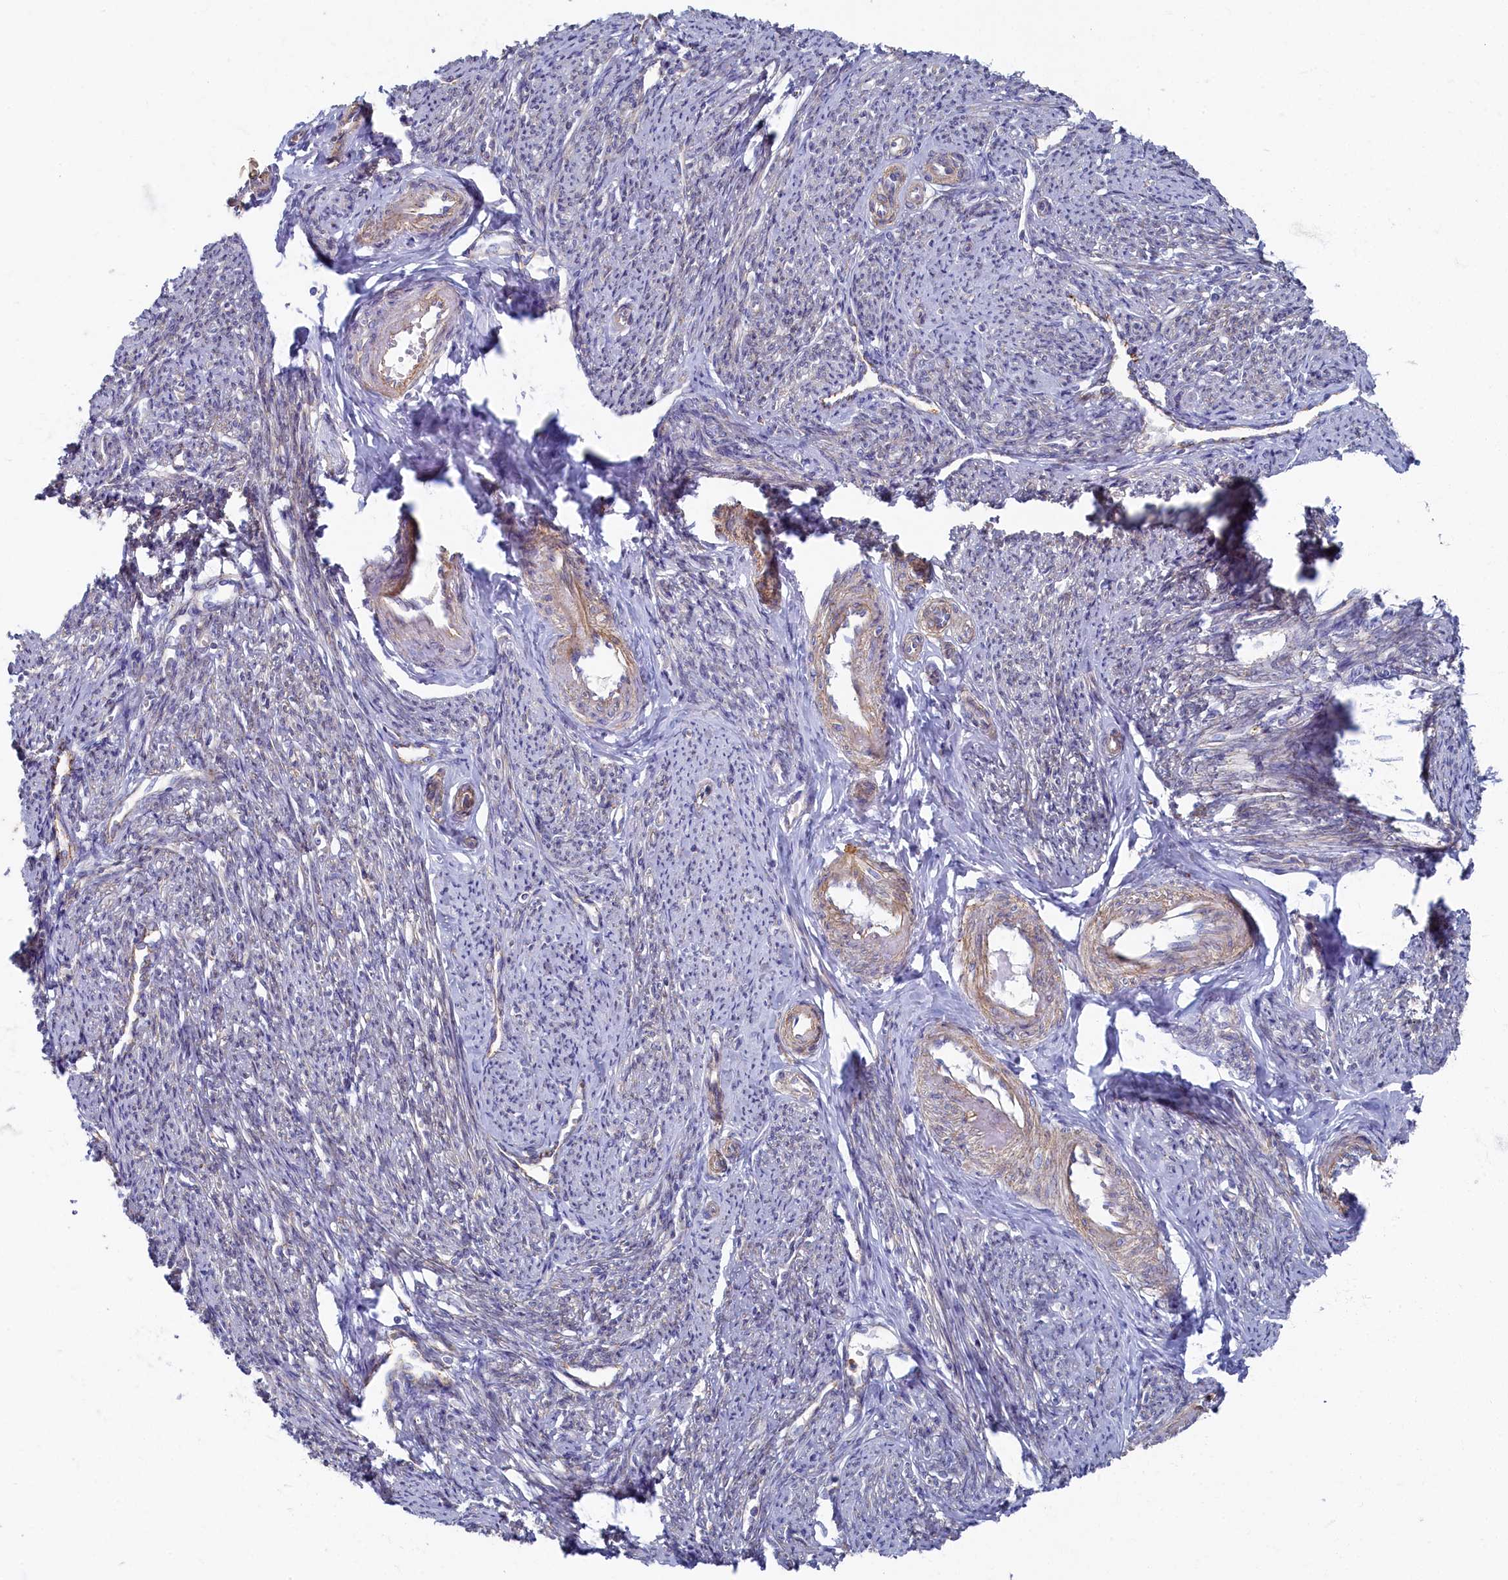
{"staining": {"intensity": "weak", "quantity": "25%-75%", "location": "cytoplasmic/membranous"}, "tissue": "smooth muscle", "cell_type": "Smooth muscle cells", "image_type": "normal", "snomed": [{"axis": "morphology", "description": "Normal tissue, NOS"}, {"axis": "topography", "description": "Smooth muscle"}, {"axis": "topography", "description": "Uterus"}], "caption": "Protein expression analysis of benign smooth muscle exhibits weak cytoplasmic/membranous staining in approximately 25%-75% of smooth muscle cells. Nuclei are stained in blue.", "gene": "PSMG2", "patient": {"sex": "female", "age": 59}}